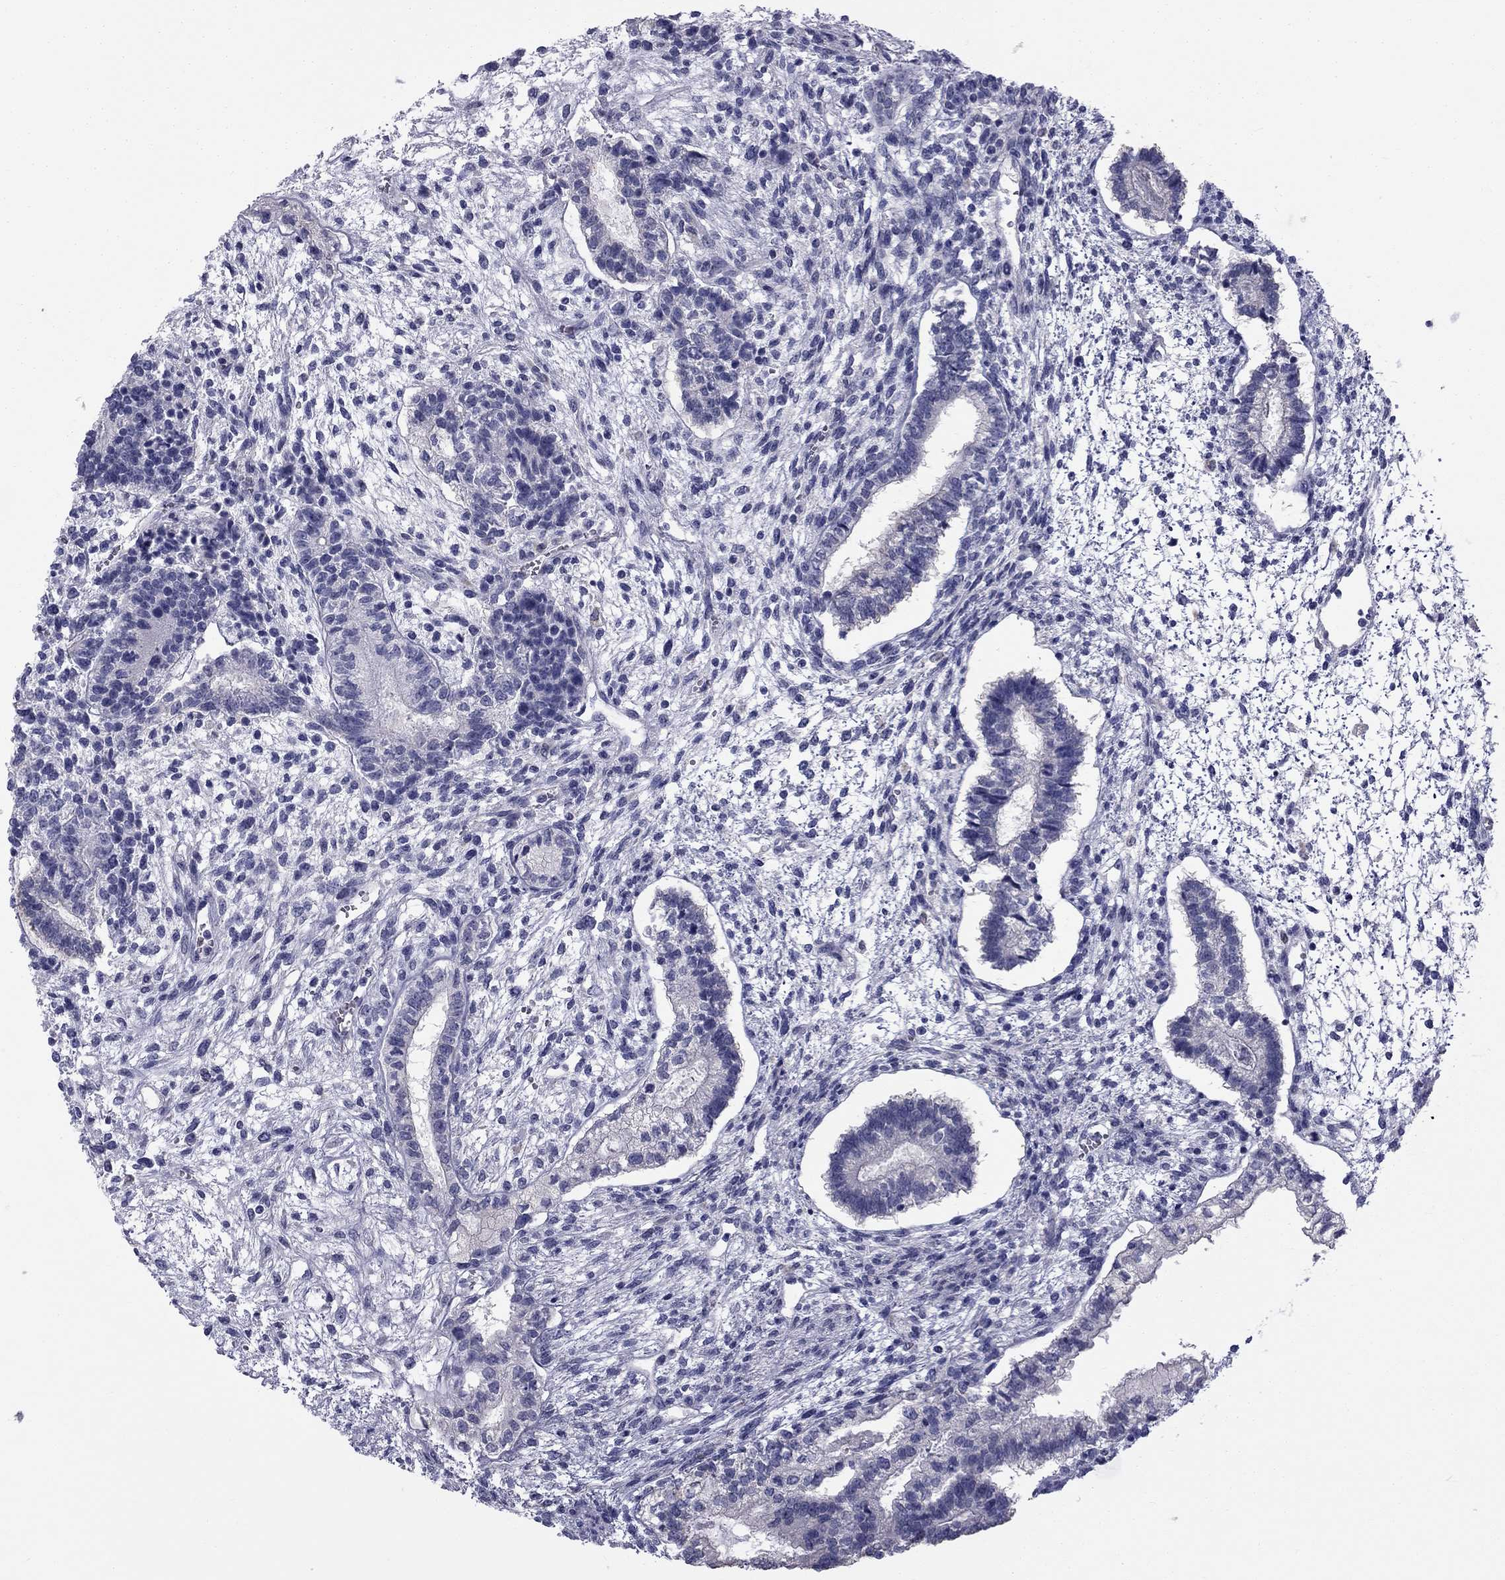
{"staining": {"intensity": "negative", "quantity": "none", "location": "none"}, "tissue": "testis cancer", "cell_type": "Tumor cells", "image_type": "cancer", "snomed": [{"axis": "morphology", "description": "Carcinoma, Embryonal, NOS"}, {"axis": "topography", "description": "Testis"}], "caption": "Immunohistochemistry (IHC) photomicrograph of human testis embryonal carcinoma stained for a protein (brown), which exhibits no staining in tumor cells.", "gene": "CCDC40", "patient": {"sex": "male", "age": 37}}